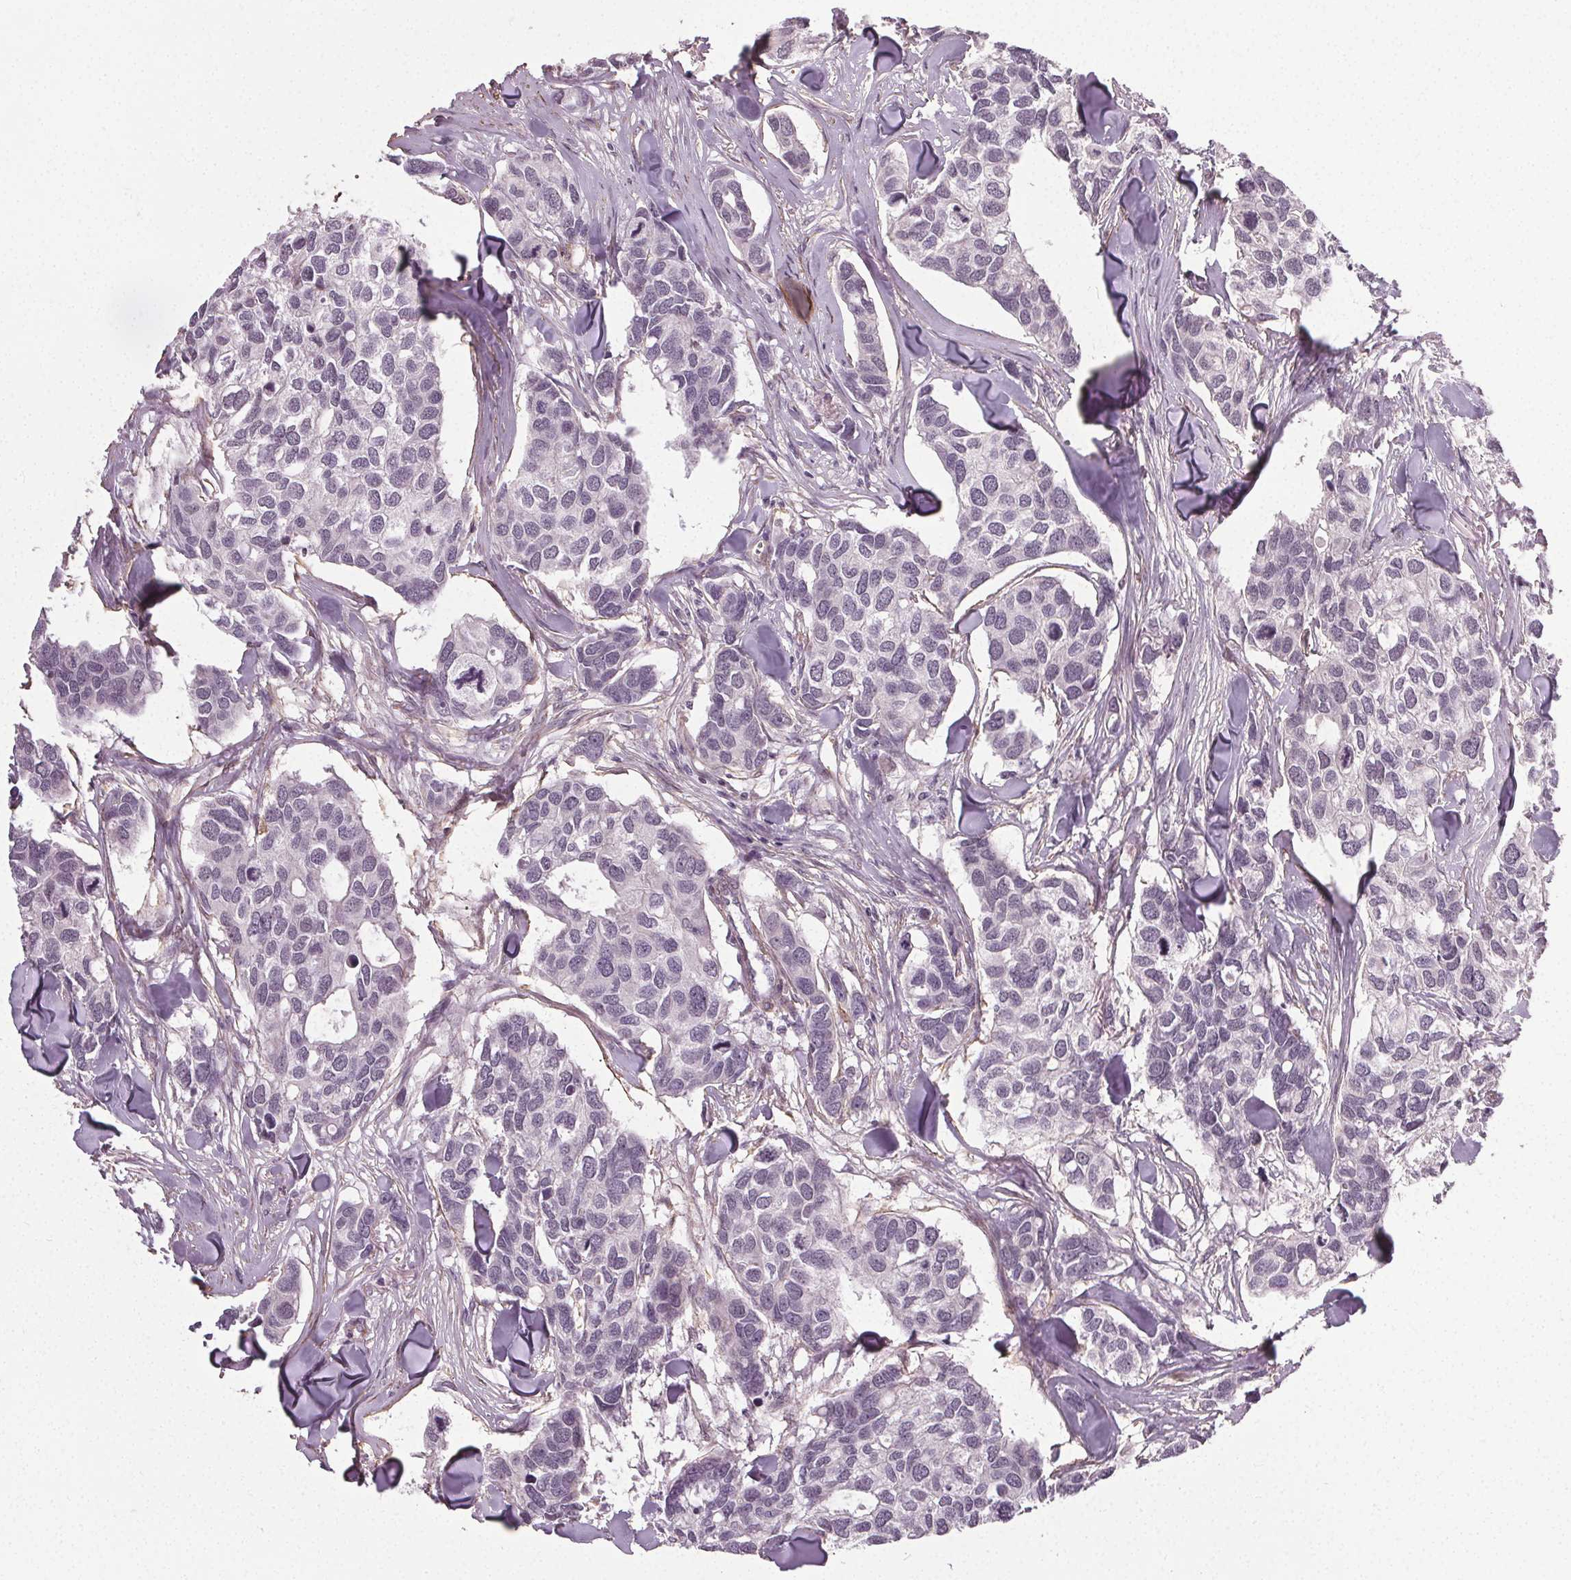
{"staining": {"intensity": "negative", "quantity": "none", "location": "none"}, "tissue": "breast cancer", "cell_type": "Tumor cells", "image_type": "cancer", "snomed": [{"axis": "morphology", "description": "Duct carcinoma"}, {"axis": "topography", "description": "Breast"}], "caption": "IHC photomicrograph of human breast cancer stained for a protein (brown), which shows no staining in tumor cells.", "gene": "PKP1", "patient": {"sex": "female", "age": 83}}